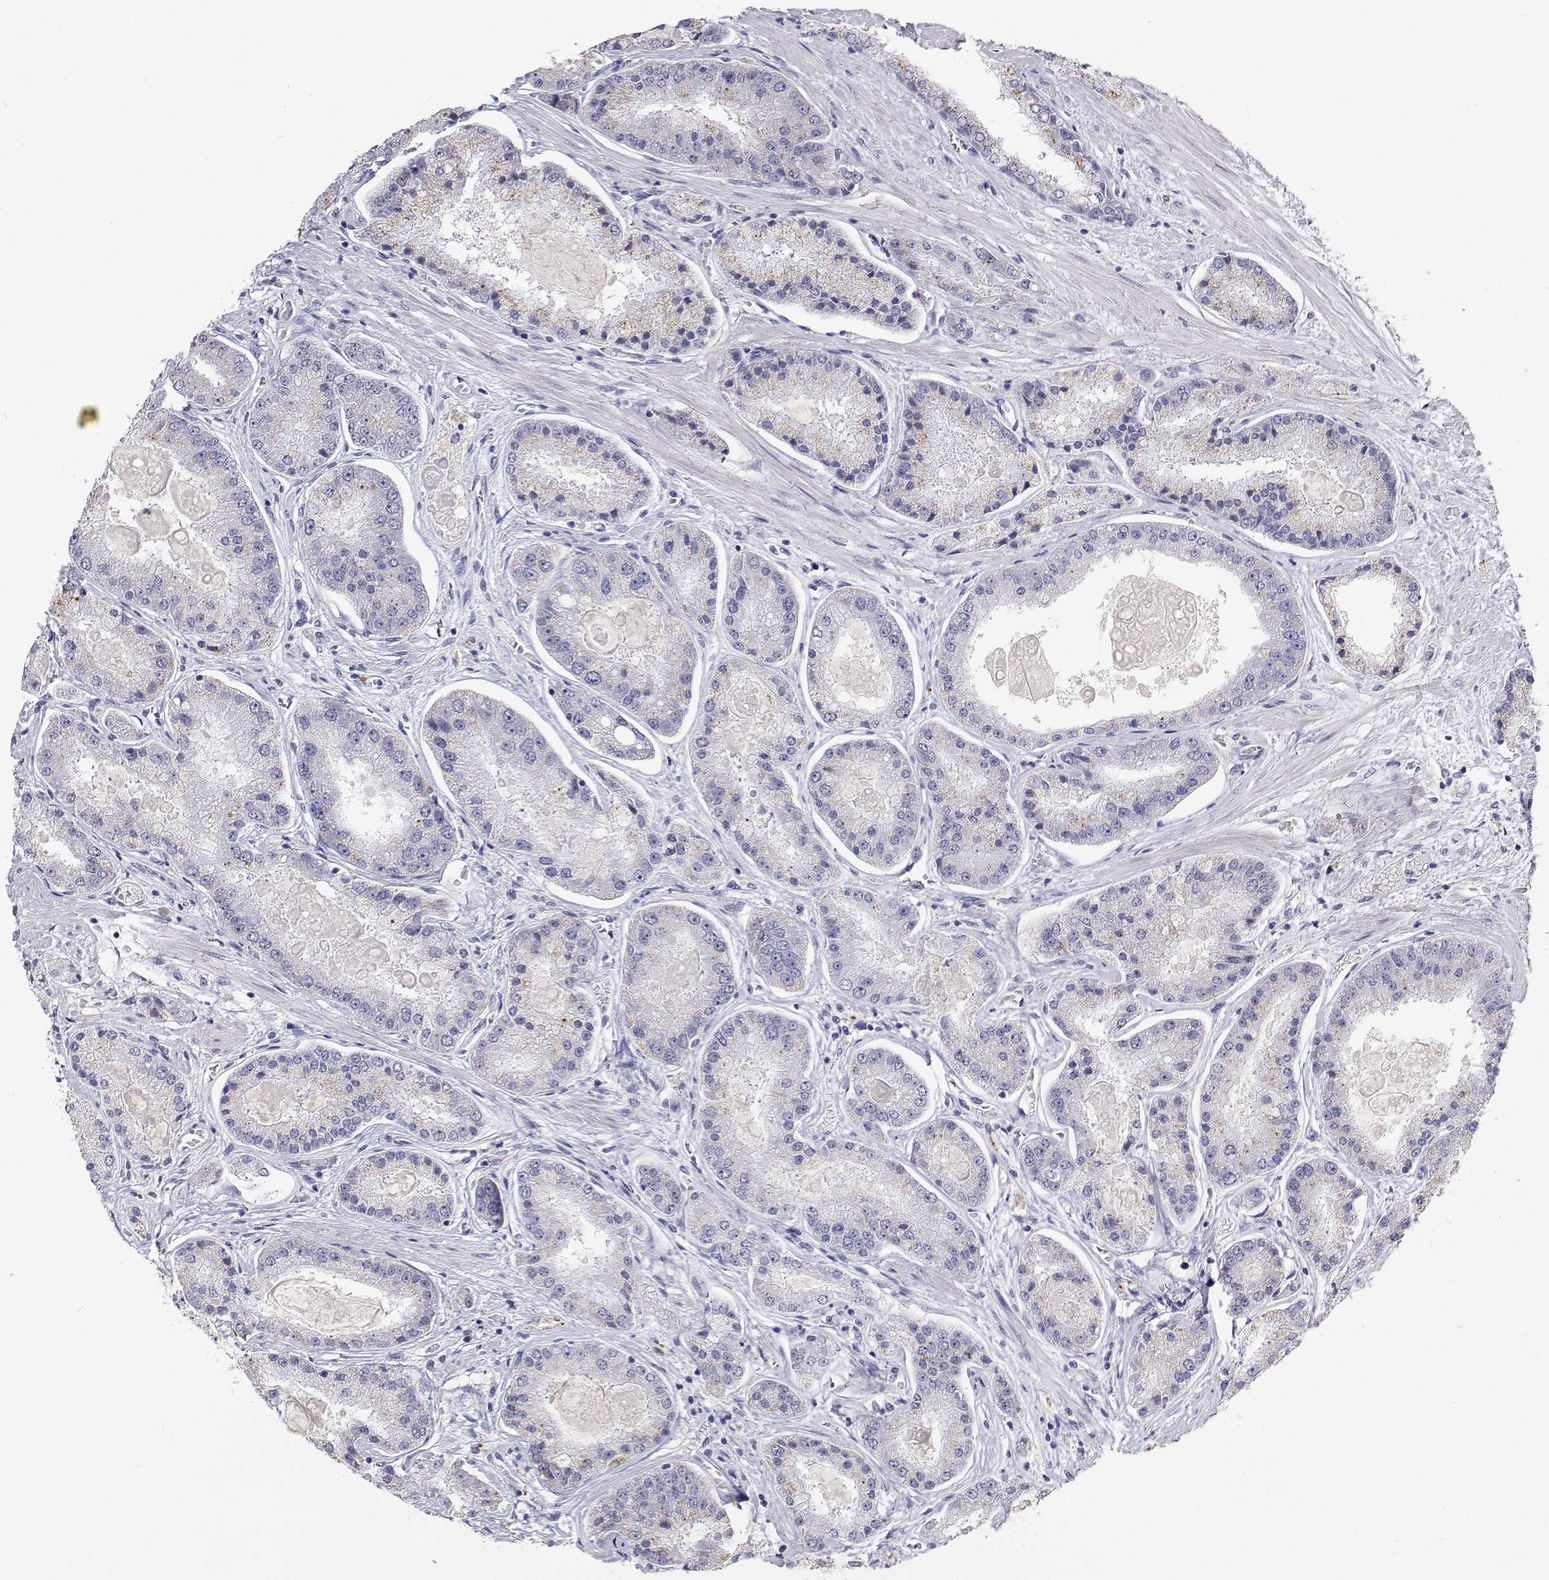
{"staining": {"intensity": "moderate", "quantity": "<25%", "location": "cytoplasmic/membranous"}, "tissue": "prostate cancer", "cell_type": "Tumor cells", "image_type": "cancer", "snomed": [{"axis": "morphology", "description": "Adenocarcinoma, High grade"}, {"axis": "topography", "description": "Prostate"}], "caption": "Moderate cytoplasmic/membranous protein positivity is present in approximately <25% of tumor cells in prostate cancer (adenocarcinoma (high-grade)).", "gene": "NCR2", "patient": {"sex": "male", "age": 67}}